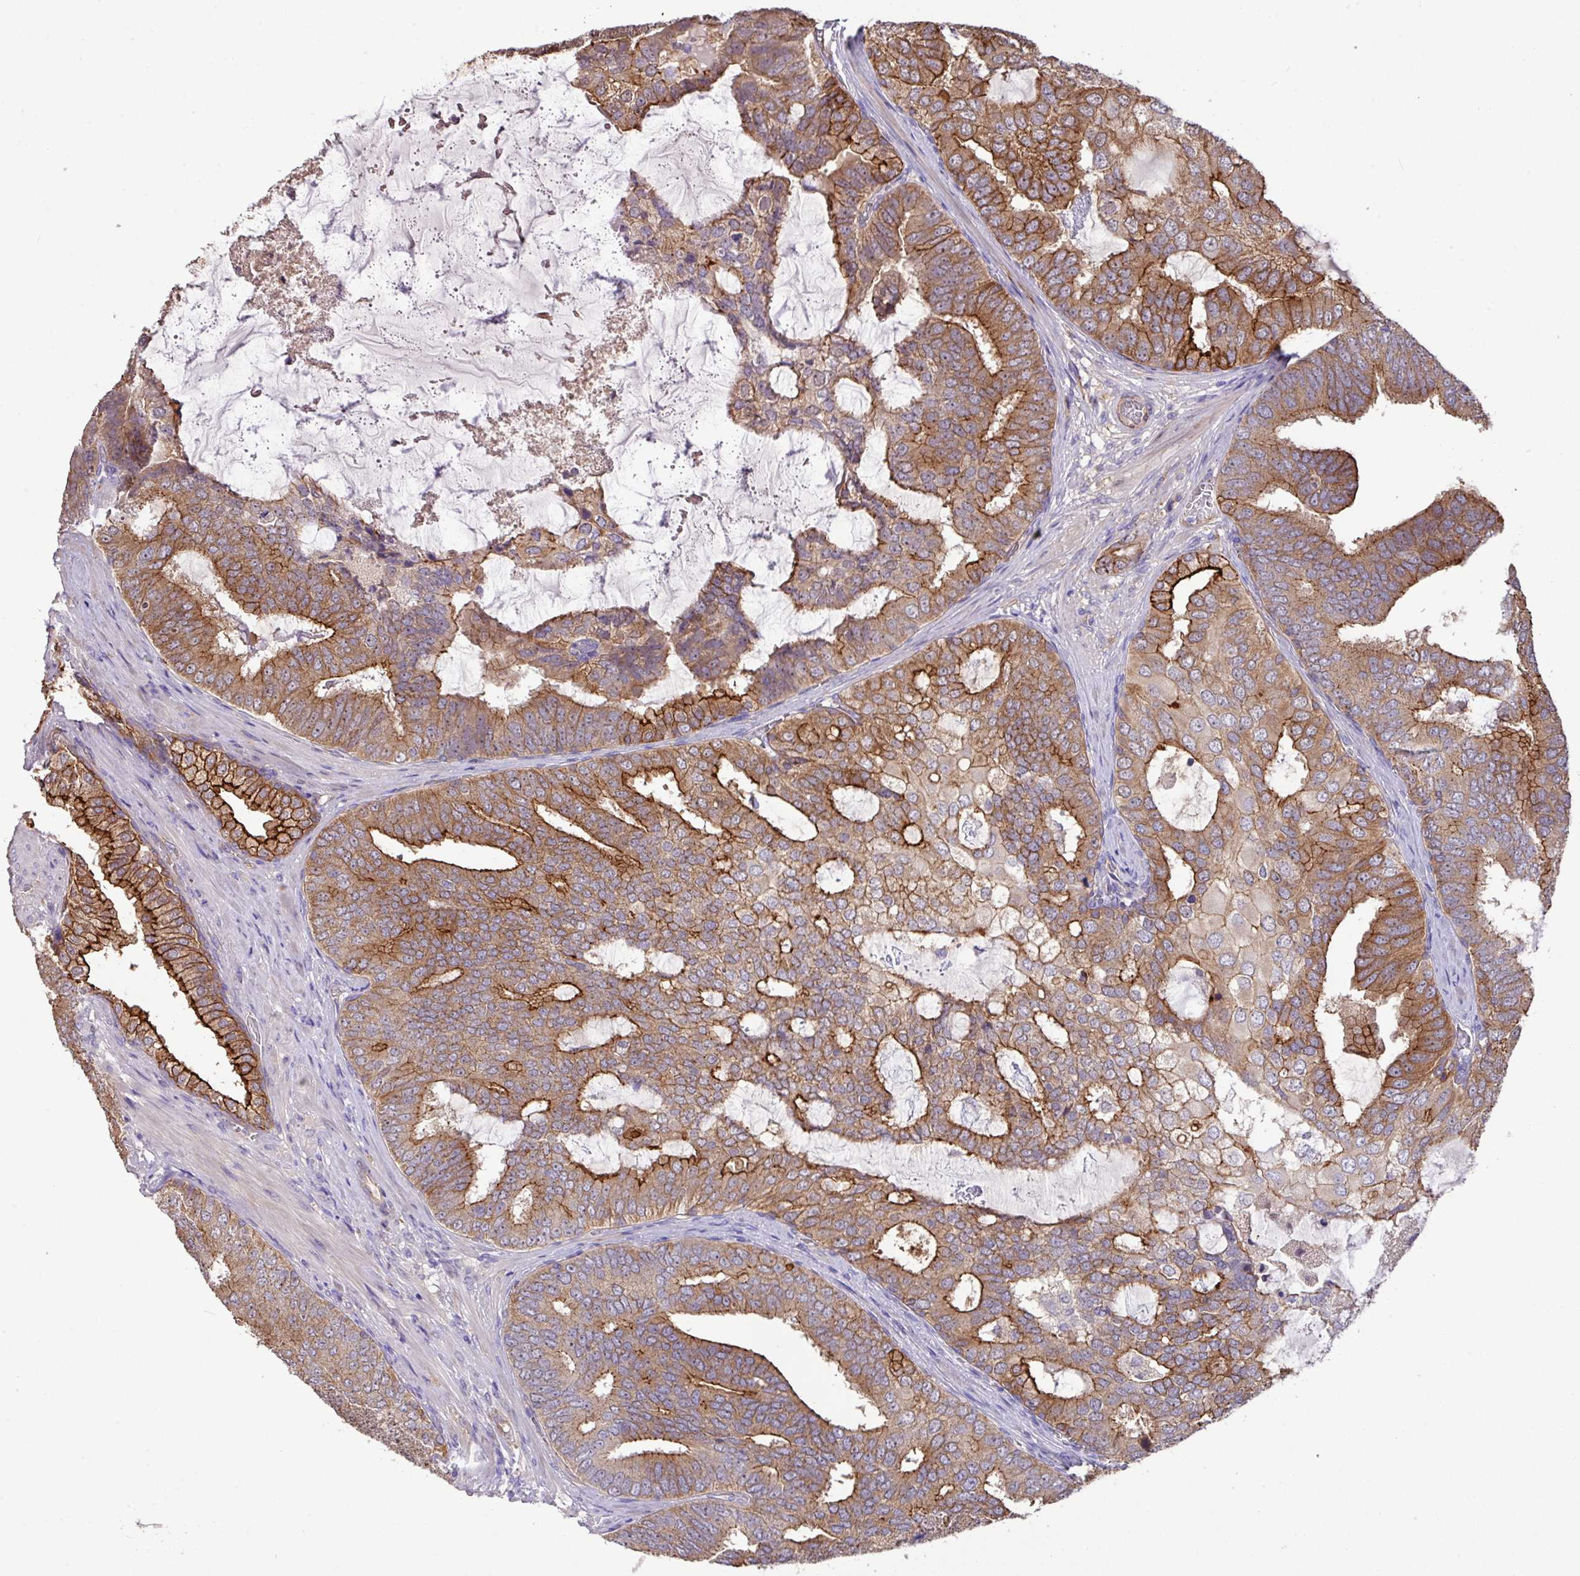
{"staining": {"intensity": "moderate", "quantity": ">75%", "location": "cytoplasmic/membranous"}, "tissue": "prostate cancer", "cell_type": "Tumor cells", "image_type": "cancer", "snomed": [{"axis": "morphology", "description": "Adenocarcinoma, High grade"}, {"axis": "topography", "description": "Prostate"}], "caption": "The photomicrograph demonstrates staining of prostate cancer (adenocarcinoma (high-grade)), revealing moderate cytoplasmic/membranous protein expression (brown color) within tumor cells.", "gene": "LRRC53", "patient": {"sex": "male", "age": 55}}